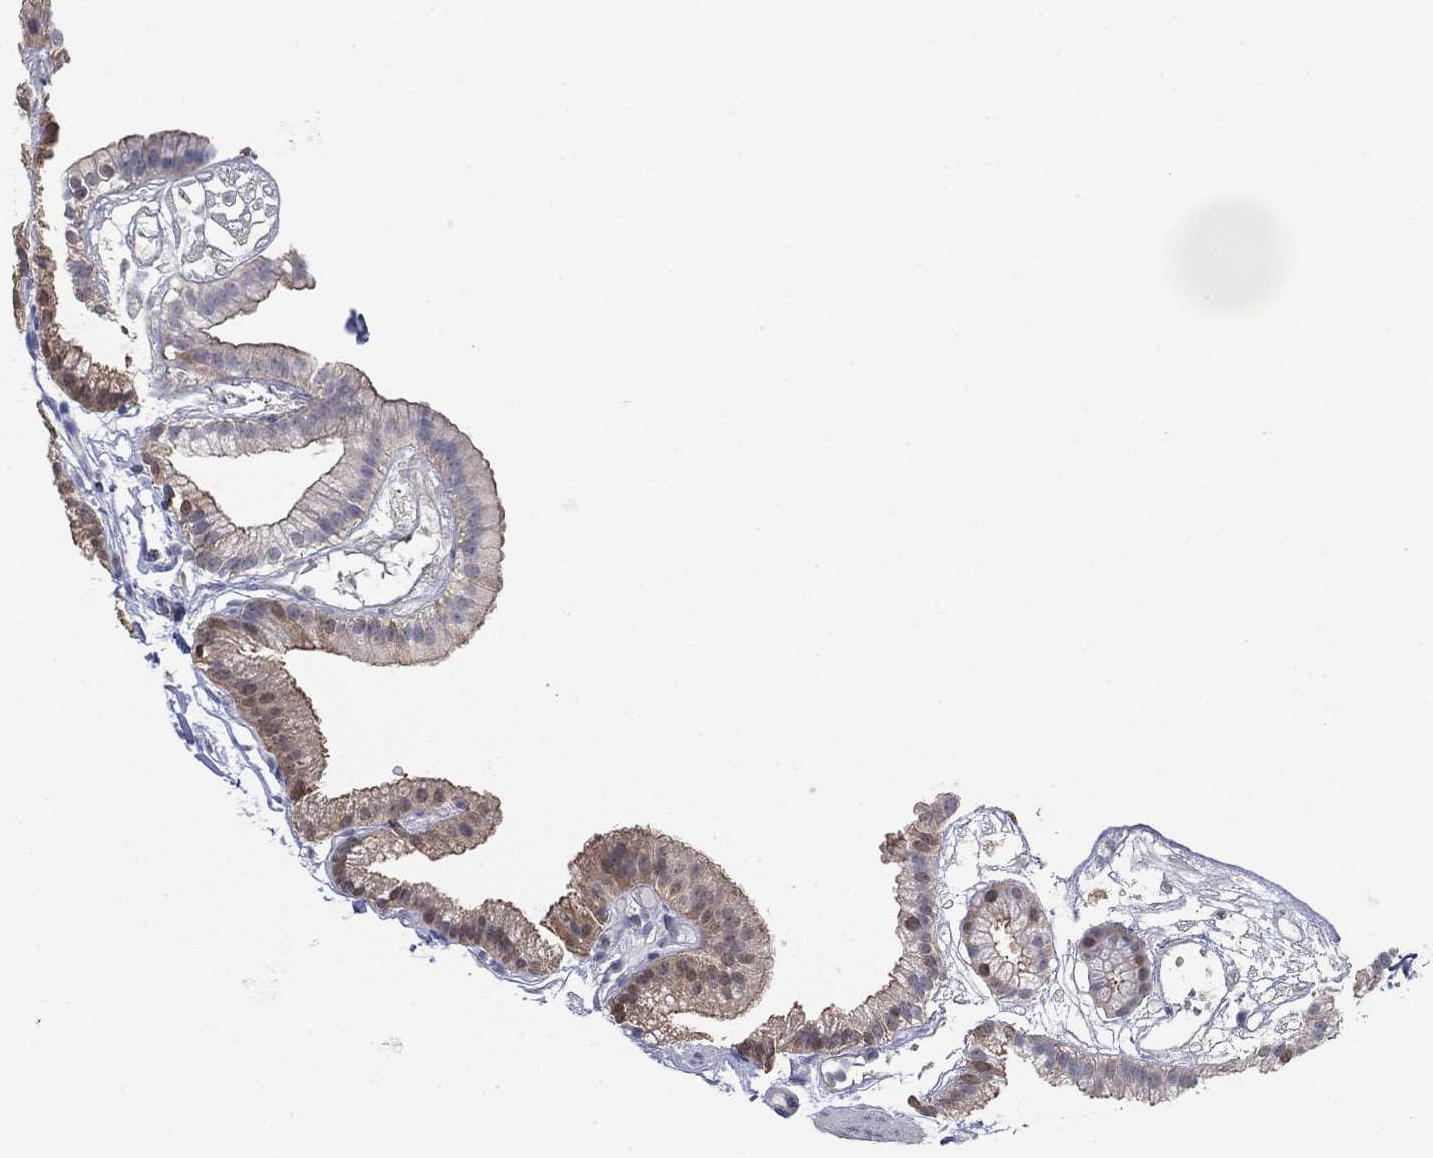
{"staining": {"intensity": "moderate", "quantity": "<25%", "location": "cytoplasmic/membranous"}, "tissue": "gallbladder", "cell_type": "Glandular cells", "image_type": "normal", "snomed": [{"axis": "morphology", "description": "Normal tissue, NOS"}, {"axis": "topography", "description": "Gallbladder"}], "caption": "Immunohistochemical staining of benign gallbladder displays moderate cytoplasmic/membranous protein positivity in about <25% of glandular cells.", "gene": "GRK7", "patient": {"sex": "female", "age": 45}}